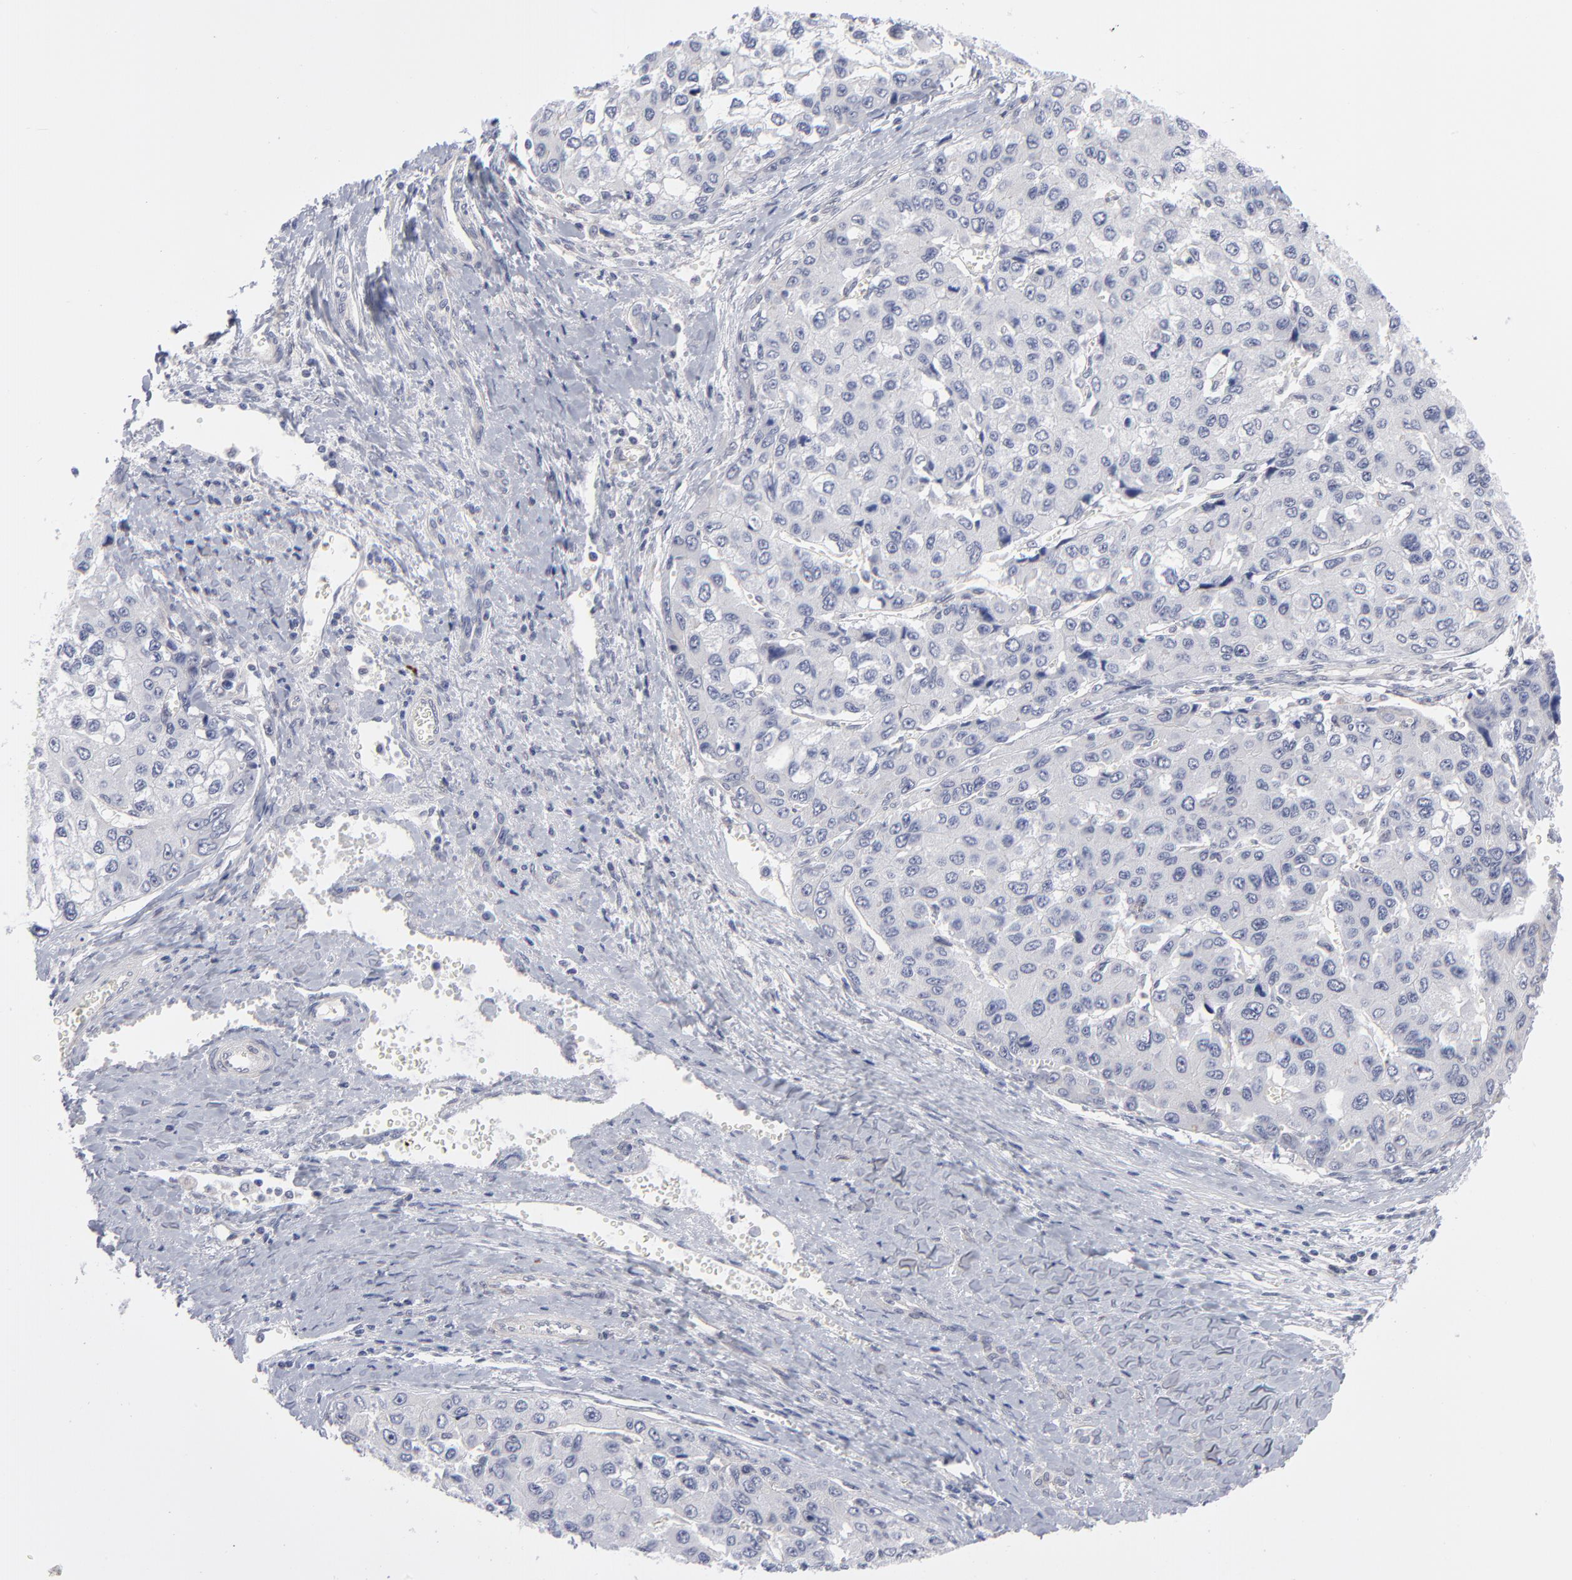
{"staining": {"intensity": "negative", "quantity": "none", "location": "none"}, "tissue": "liver cancer", "cell_type": "Tumor cells", "image_type": "cancer", "snomed": [{"axis": "morphology", "description": "Carcinoma, Hepatocellular, NOS"}, {"axis": "topography", "description": "Liver"}], "caption": "DAB immunohistochemical staining of human hepatocellular carcinoma (liver) demonstrates no significant expression in tumor cells.", "gene": "NBN", "patient": {"sex": "female", "age": 66}}